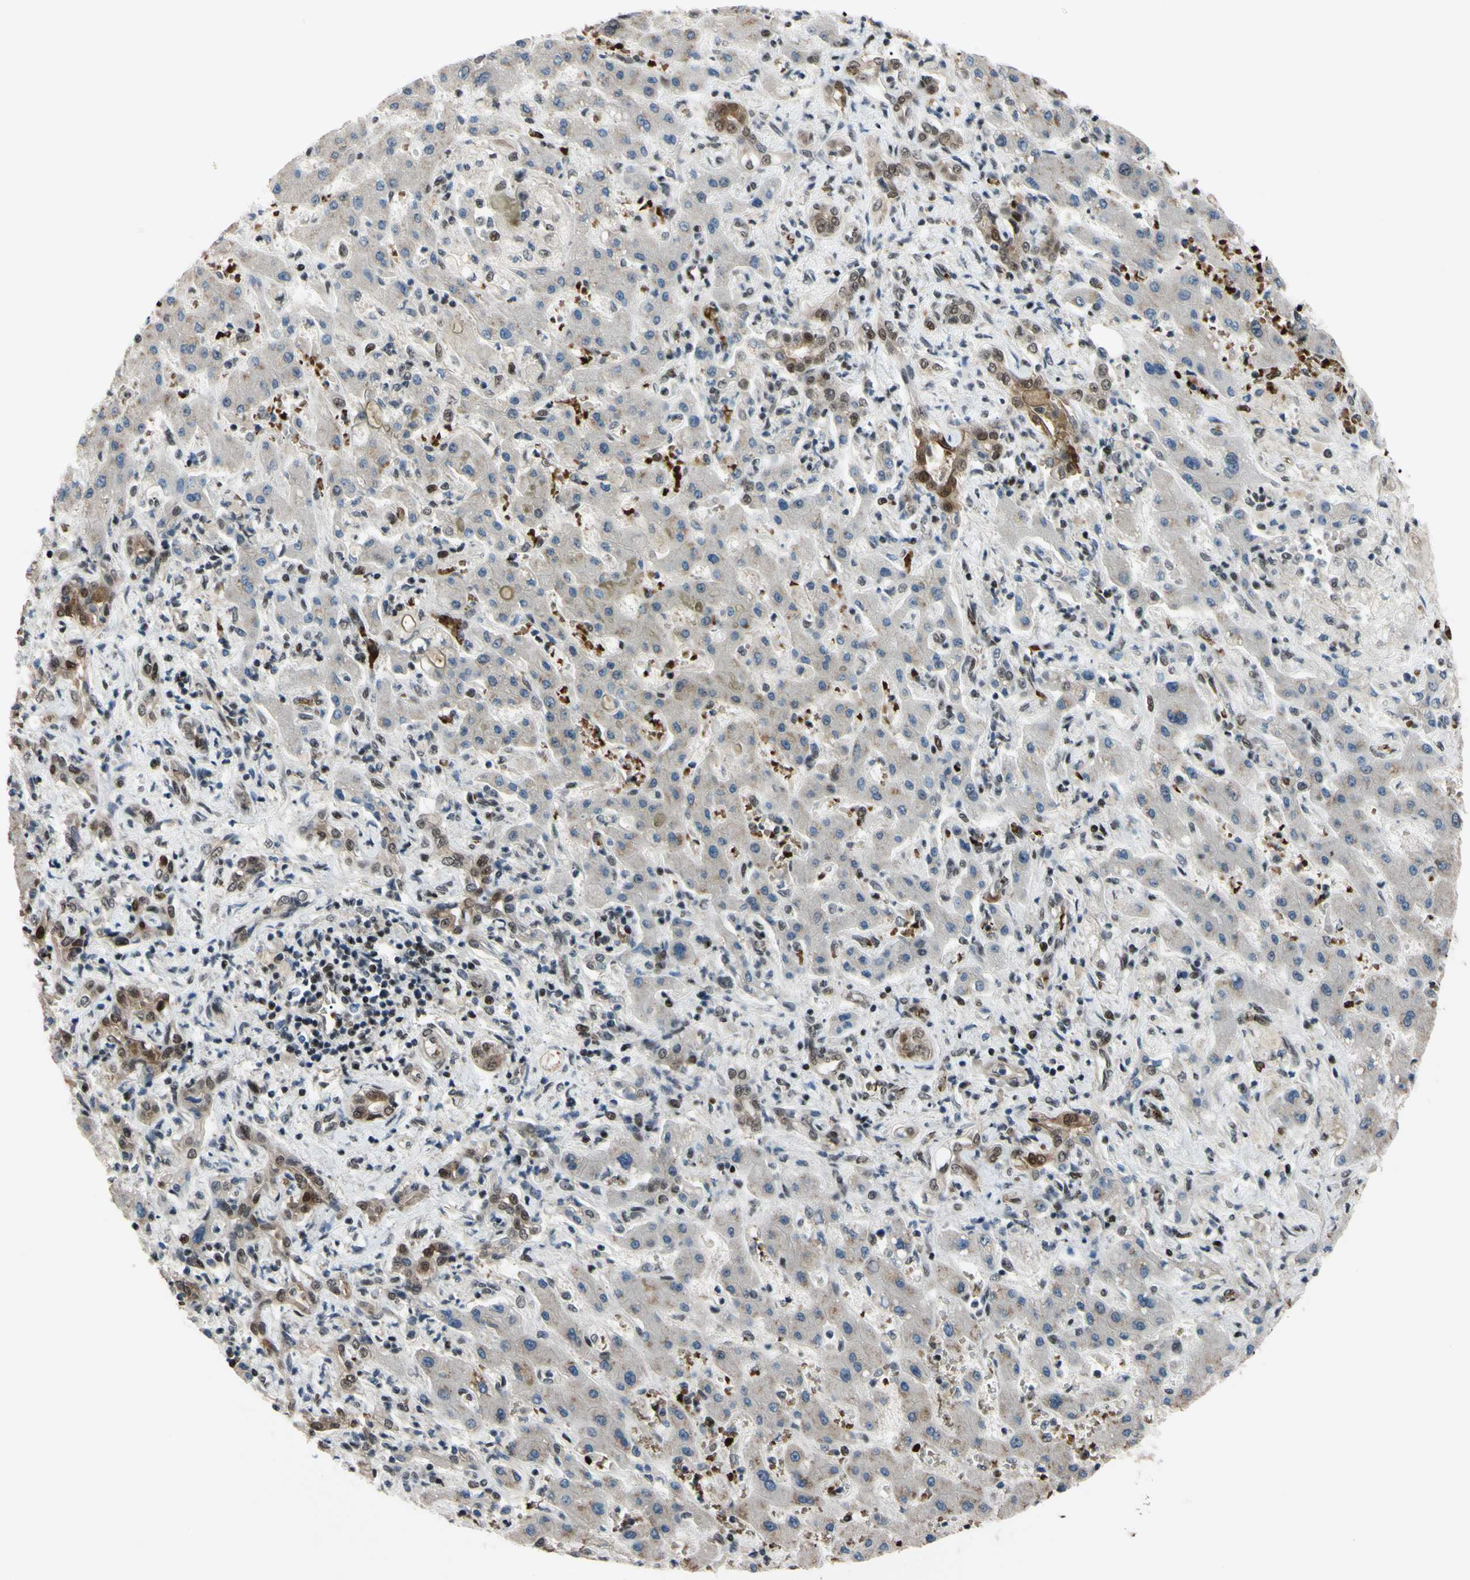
{"staining": {"intensity": "moderate", "quantity": ">75%", "location": "cytoplasmic/membranous,nuclear"}, "tissue": "liver cancer", "cell_type": "Tumor cells", "image_type": "cancer", "snomed": [{"axis": "morphology", "description": "Cholangiocarcinoma"}, {"axis": "topography", "description": "Liver"}], "caption": "High-power microscopy captured an IHC micrograph of liver cholangiocarcinoma, revealing moderate cytoplasmic/membranous and nuclear staining in approximately >75% of tumor cells.", "gene": "THAP12", "patient": {"sex": "male", "age": 50}}